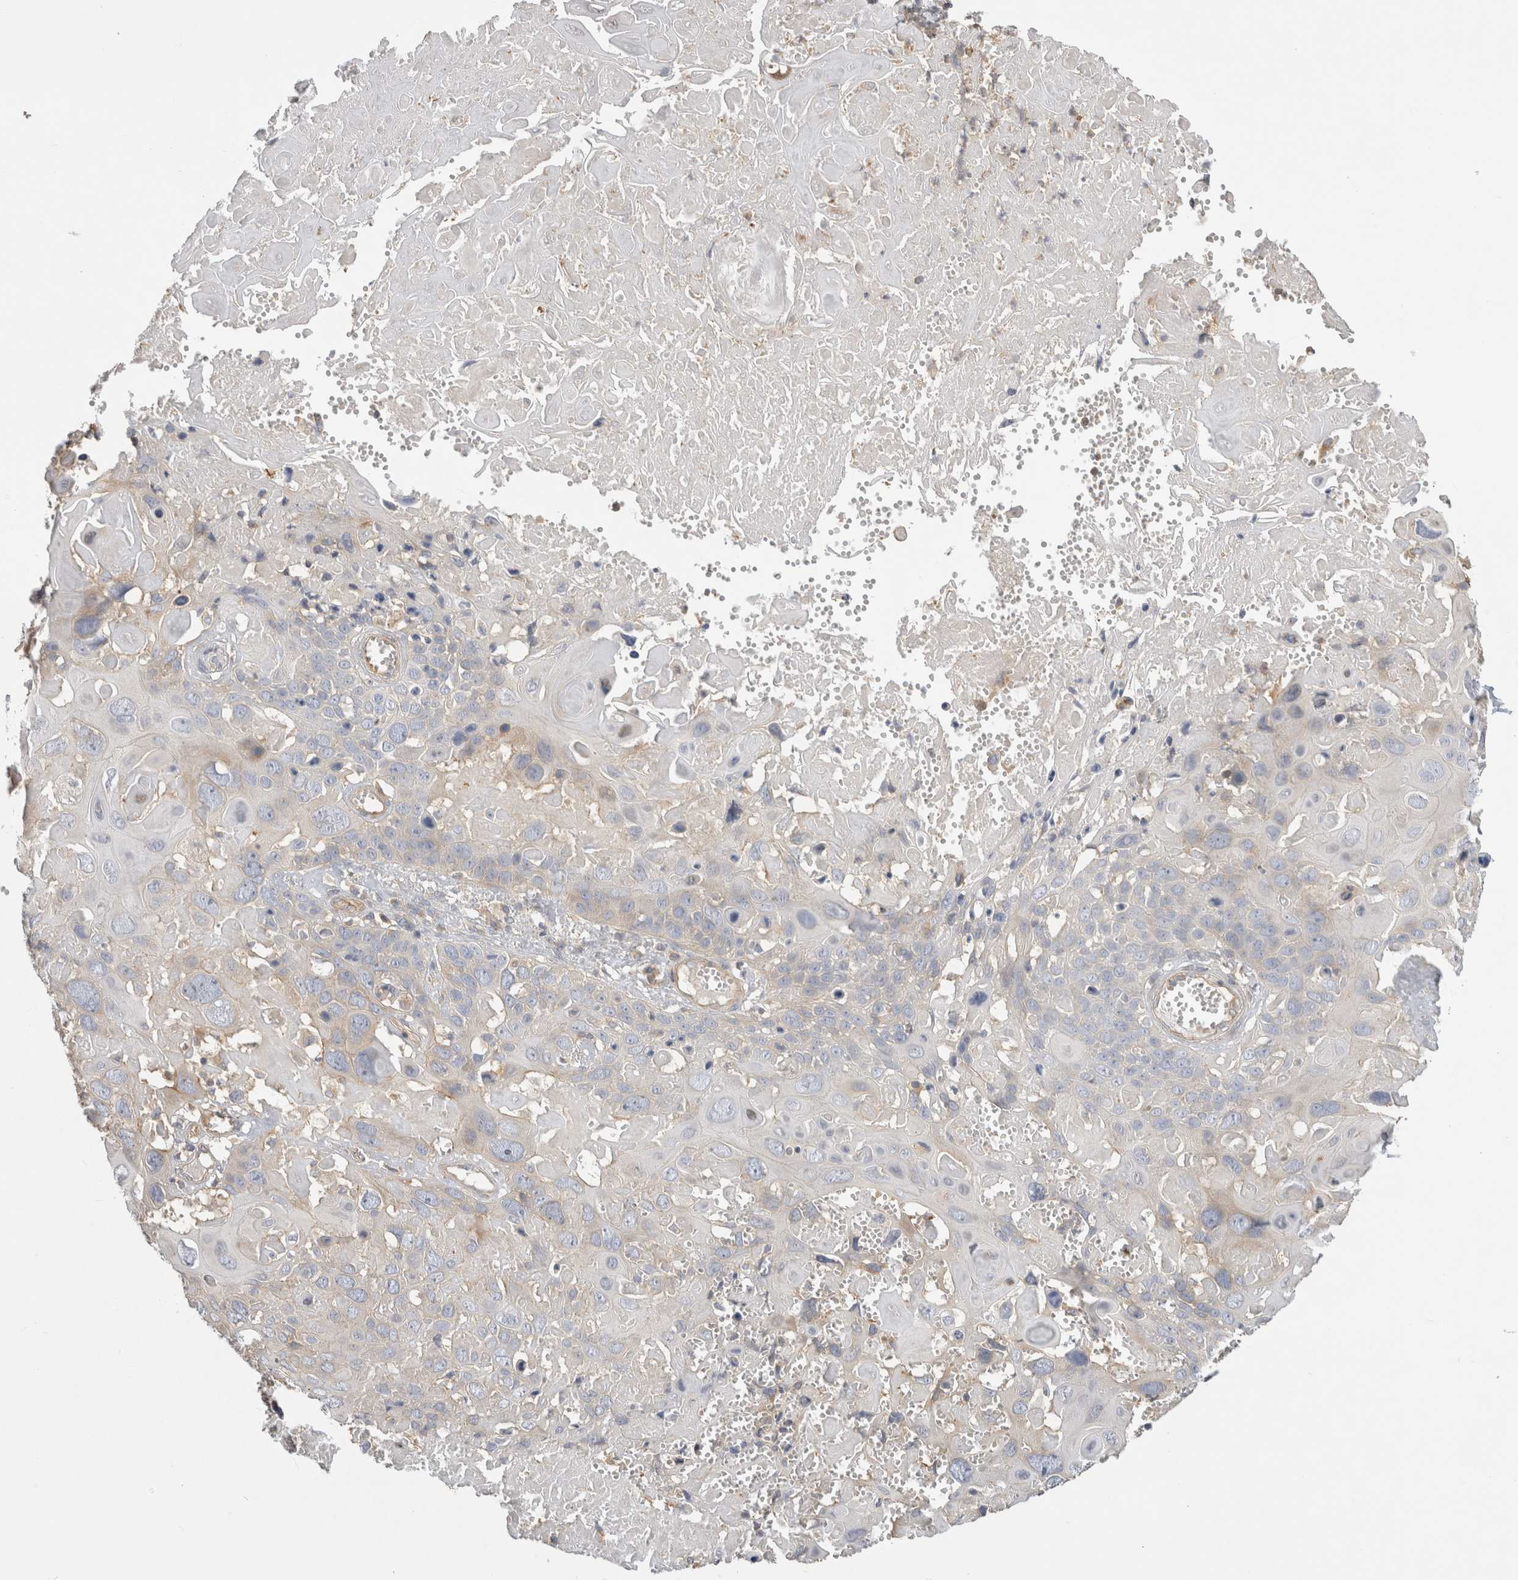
{"staining": {"intensity": "negative", "quantity": "none", "location": "none"}, "tissue": "cervical cancer", "cell_type": "Tumor cells", "image_type": "cancer", "snomed": [{"axis": "morphology", "description": "Squamous cell carcinoma, NOS"}, {"axis": "topography", "description": "Cervix"}], "caption": "Immunohistochemistry (IHC) histopathology image of cervical squamous cell carcinoma stained for a protein (brown), which reveals no staining in tumor cells.", "gene": "CHMP6", "patient": {"sex": "female", "age": 74}}